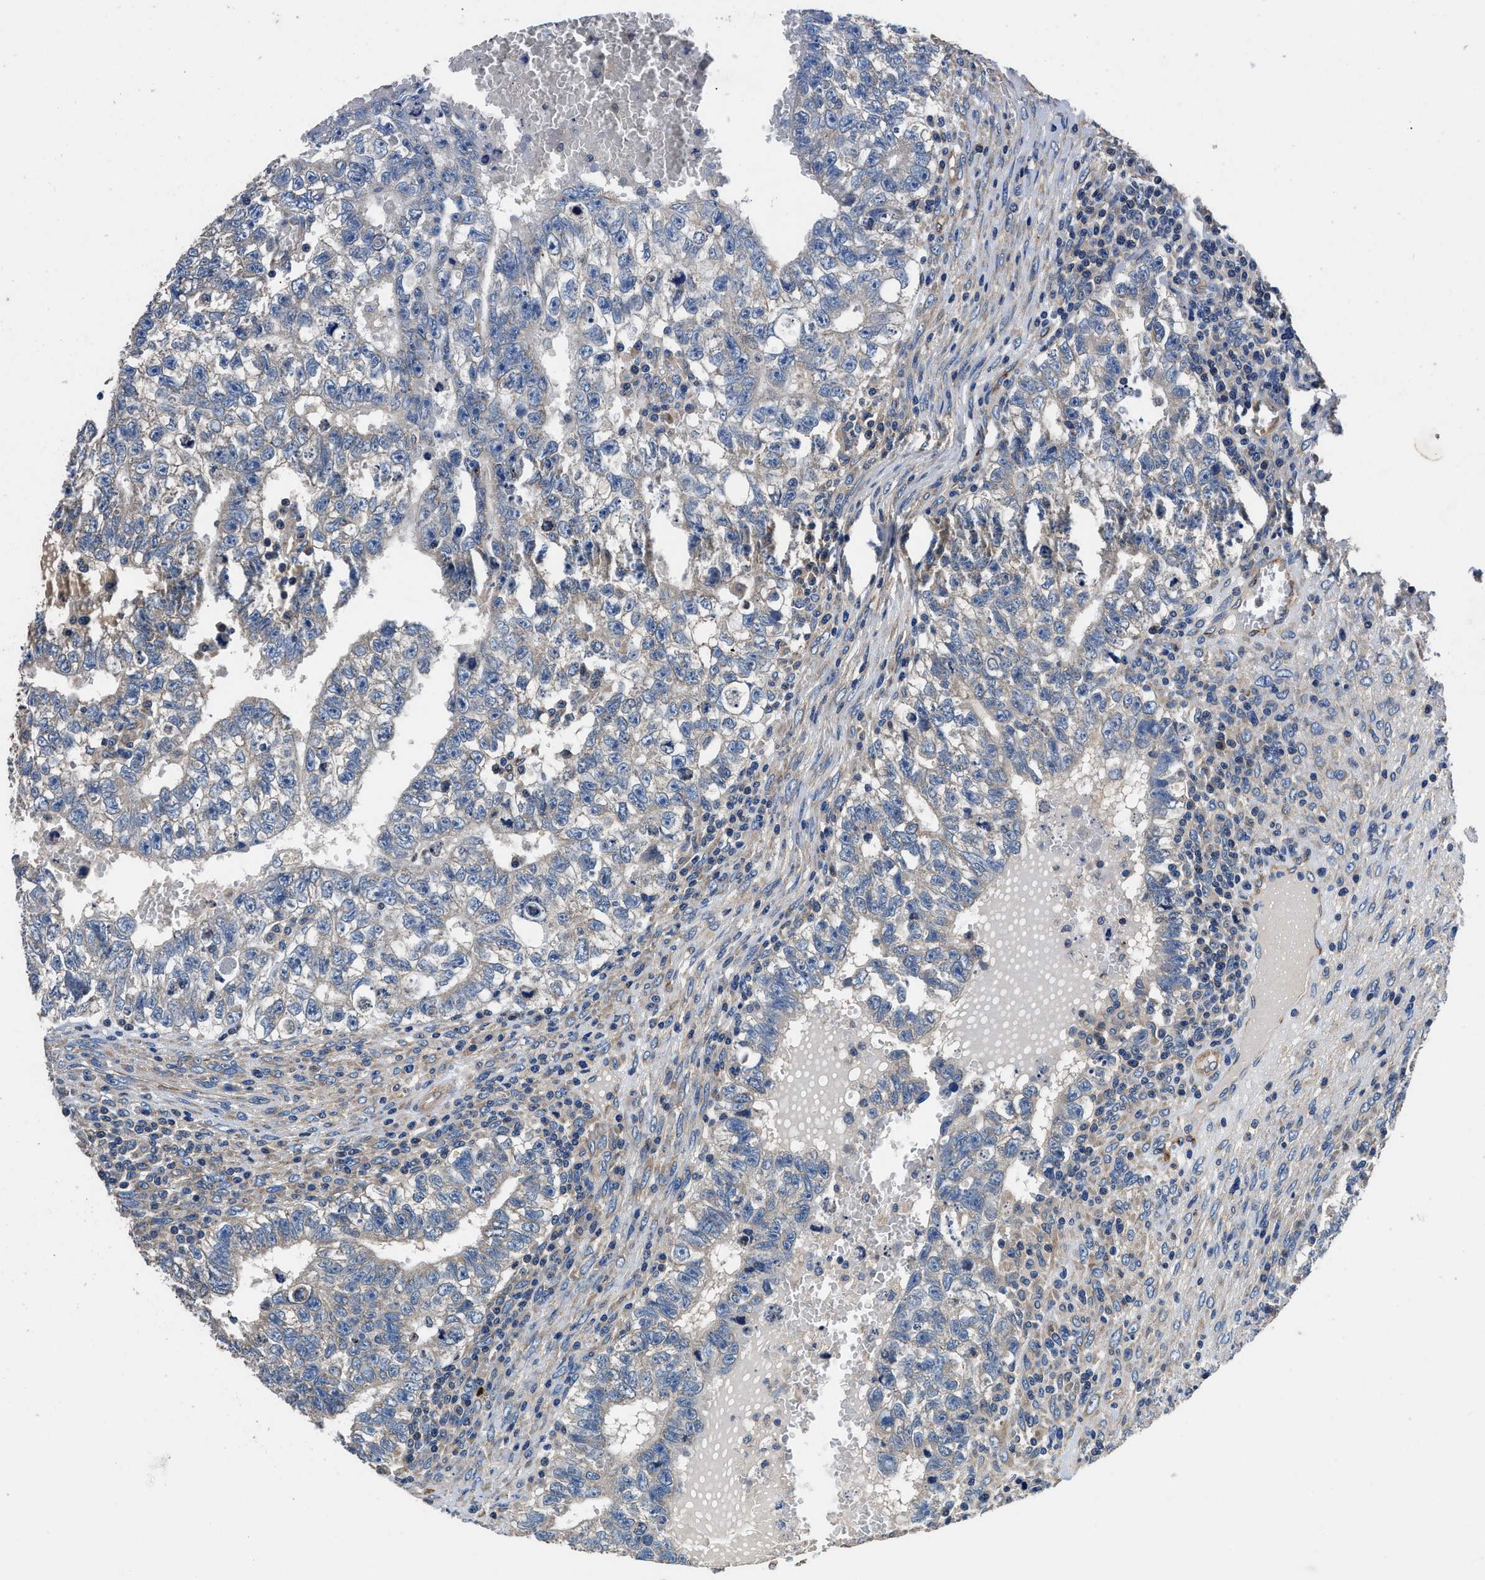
{"staining": {"intensity": "weak", "quantity": "25%-75%", "location": "cytoplasmic/membranous"}, "tissue": "testis cancer", "cell_type": "Tumor cells", "image_type": "cancer", "snomed": [{"axis": "morphology", "description": "Seminoma, NOS"}, {"axis": "morphology", "description": "Carcinoma, Embryonal, NOS"}, {"axis": "topography", "description": "Testis"}], "caption": "An immunohistochemistry (IHC) image of neoplastic tissue is shown. Protein staining in brown highlights weak cytoplasmic/membranous positivity in testis cancer within tumor cells. The protein is stained brown, and the nuclei are stained in blue (DAB IHC with brightfield microscopy, high magnification).", "gene": "DHRS7B", "patient": {"sex": "male", "age": 38}}